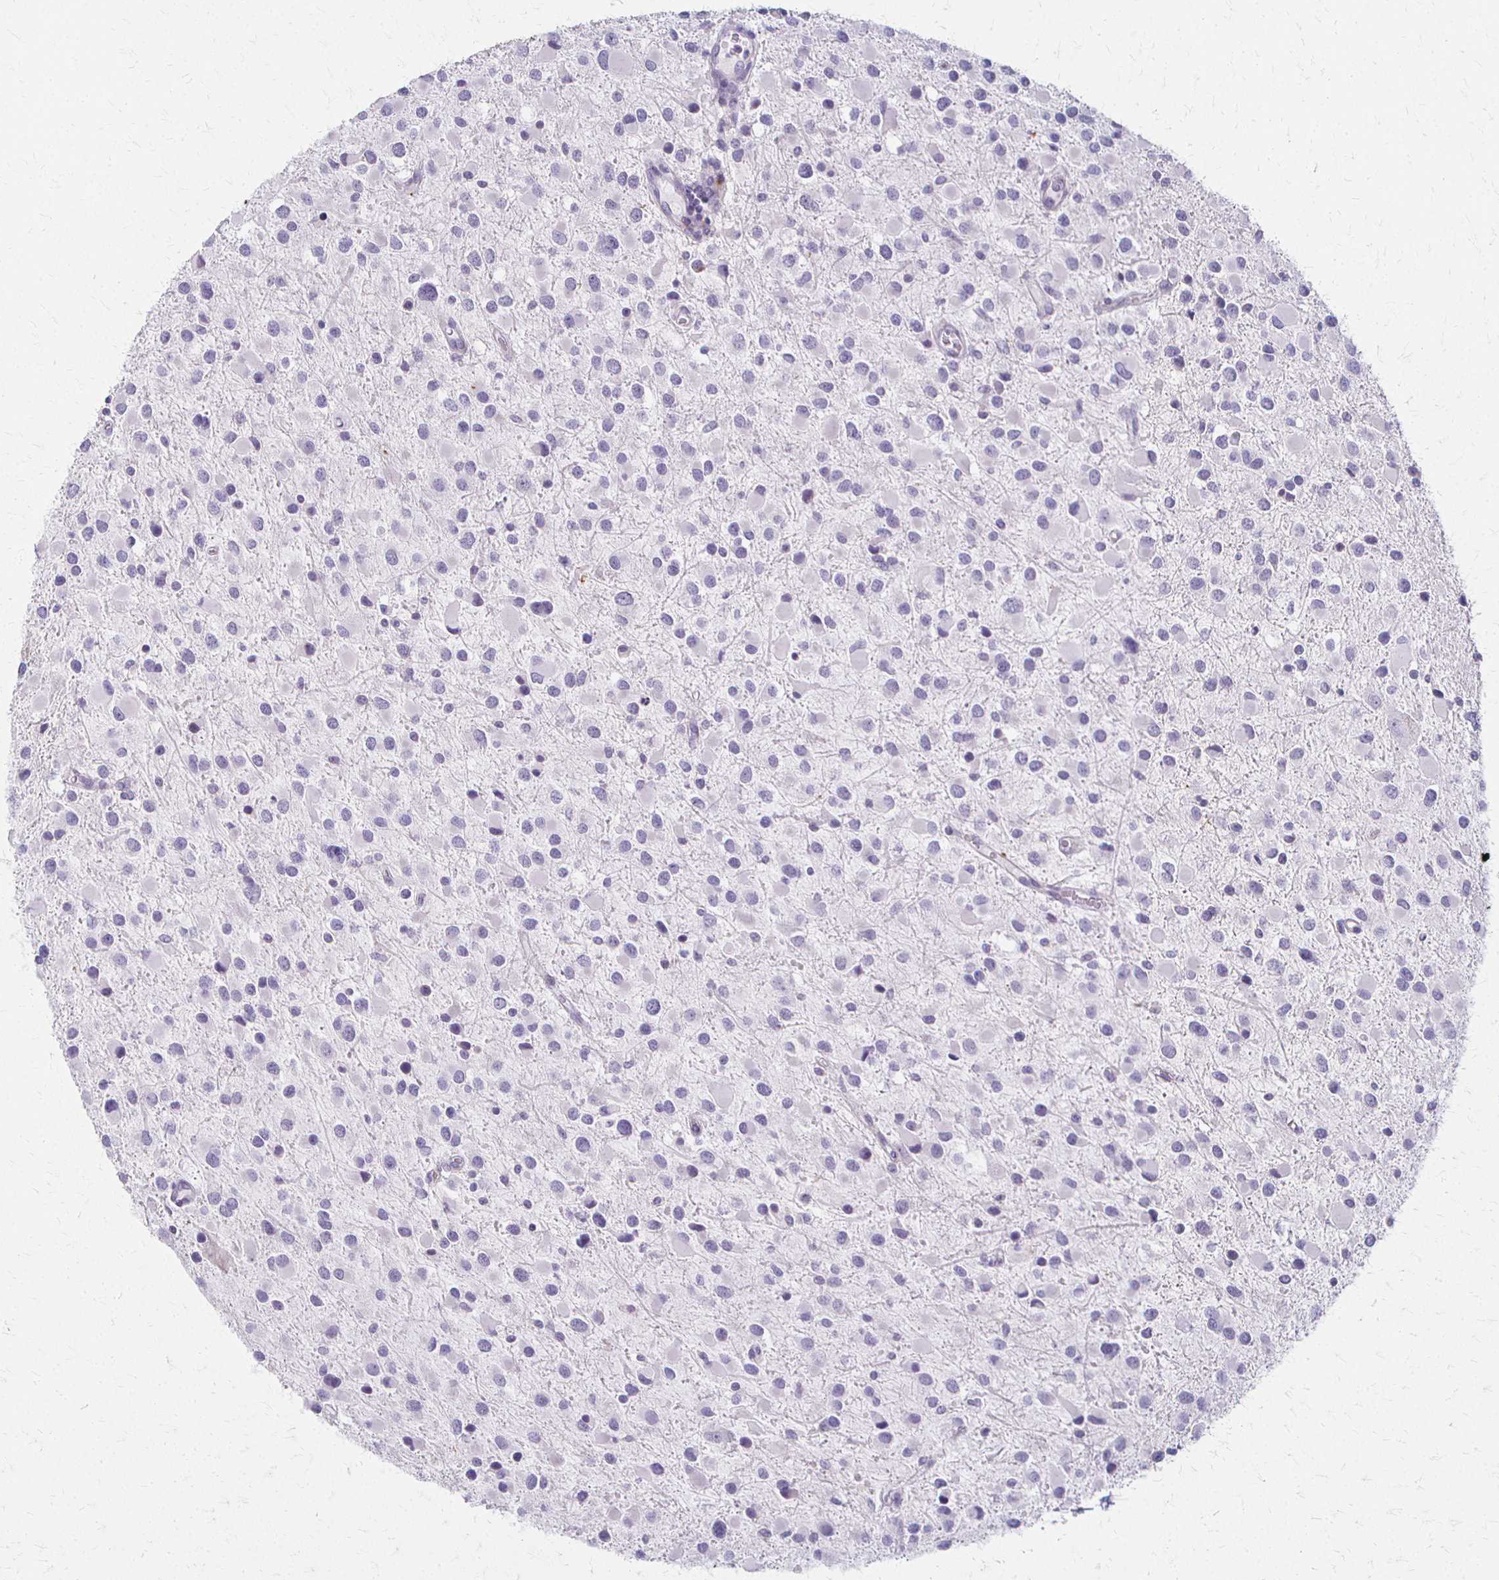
{"staining": {"intensity": "negative", "quantity": "none", "location": "none"}, "tissue": "glioma", "cell_type": "Tumor cells", "image_type": "cancer", "snomed": [{"axis": "morphology", "description": "Glioma, malignant, Low grade"}, {"axis": "topography", "description": "Brain"}], "caption": "Immunohistochemistry of malignant glioma (low-grade) displays no staining in tumor cells.", "gene": "ACP5", "patient": {"sex": "female", "age": 32}}